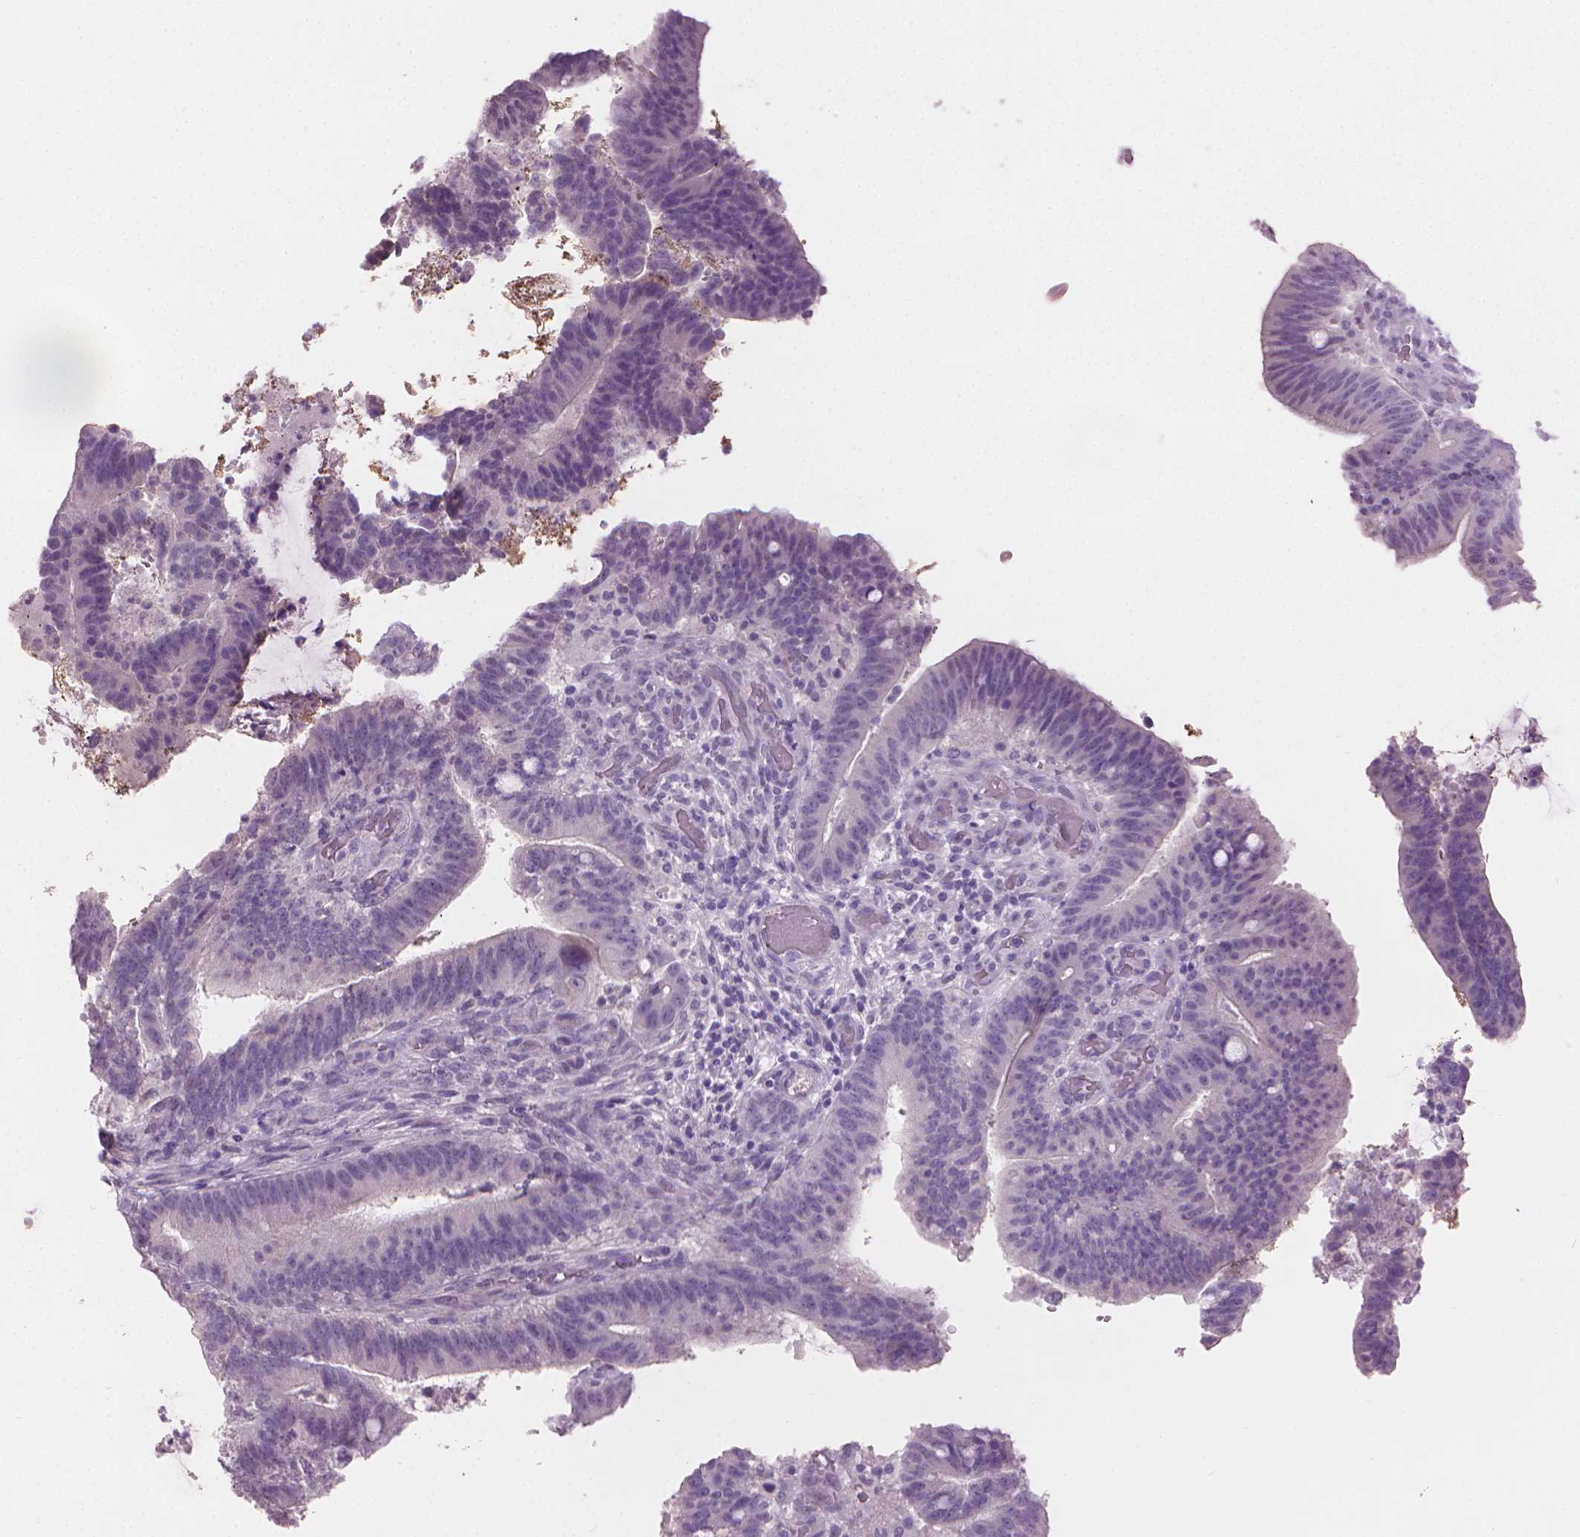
{"staining": {"intensity": "negative", "quantity": "none", "location": "none"}, "tissue": "colorectal cancer", "cell_type": "Tumor cells", "image_type": "cancer", "snomed": [{"axis": "morphology", "description": "Adenocarcinoma, NOS"}, {"axis": "topography", "description": "Colon"}], "caption": "Immunohistochemical staining of human colorectal cancer demonstrates no significant expression in tumor cells.", "gene": "MLANA", "patient": {"sex": "female", "age": 43}}